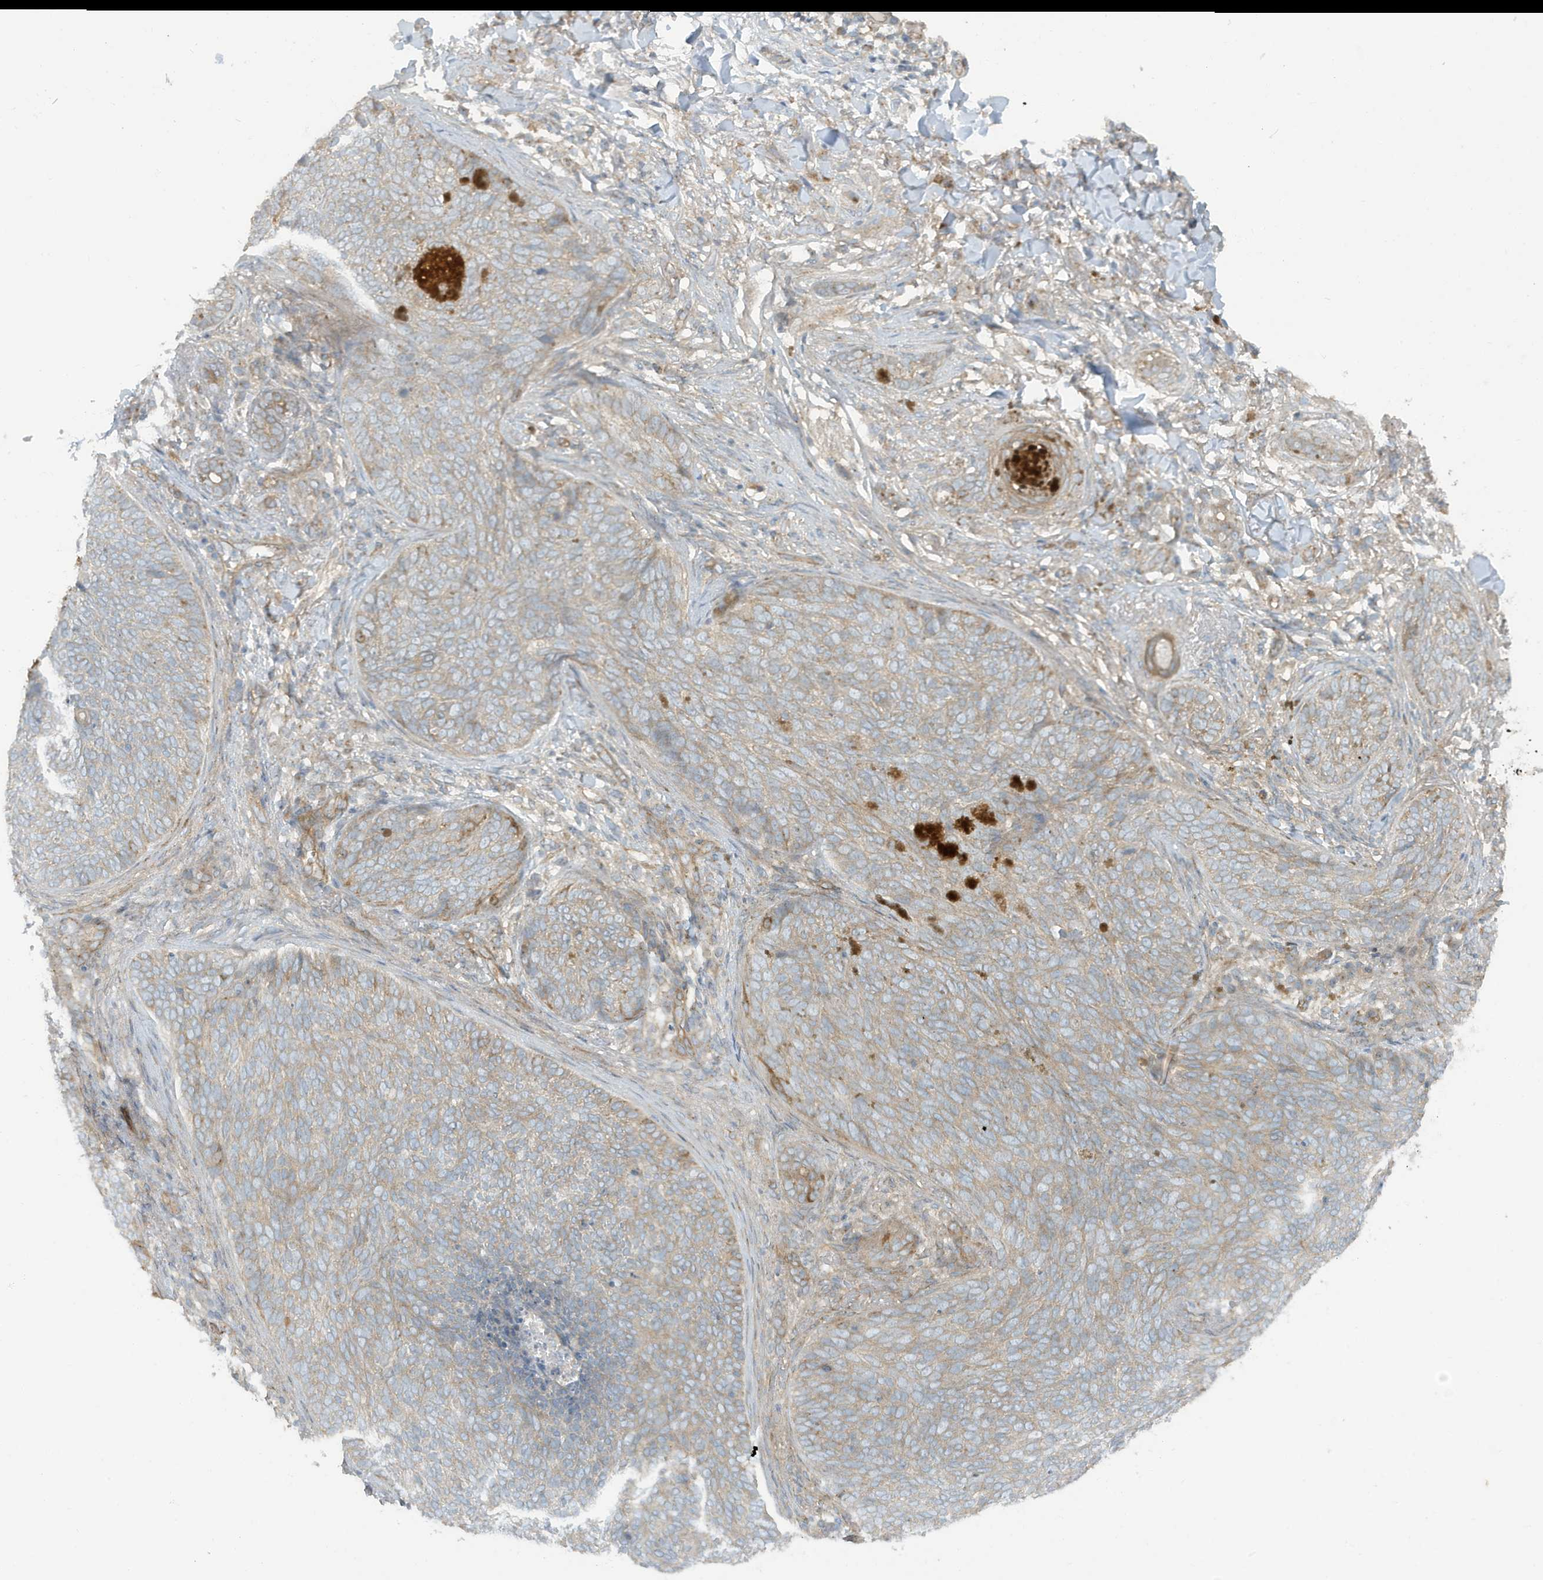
{"staining": {"intensity": "weak", "quantity": "25%-75%", "location": "cytoplasmic/membranous"}, "tissue": "skin cancer", "cell_type": "Tumor cells", "image_type": "cancer", "snomed": [{"axis": "morphology", "description": "Basal cell carcinoma"}, {"axis": "topography", "description": "Skin"}], "caption": "A histopathology image of human skin basal cell carcinoma stained for a protein exhibits weak cytoplasmic/membranous brown staining in tumor cells.", "gene": "ATP23", "patient": {"sex": "male", "age": 85}}